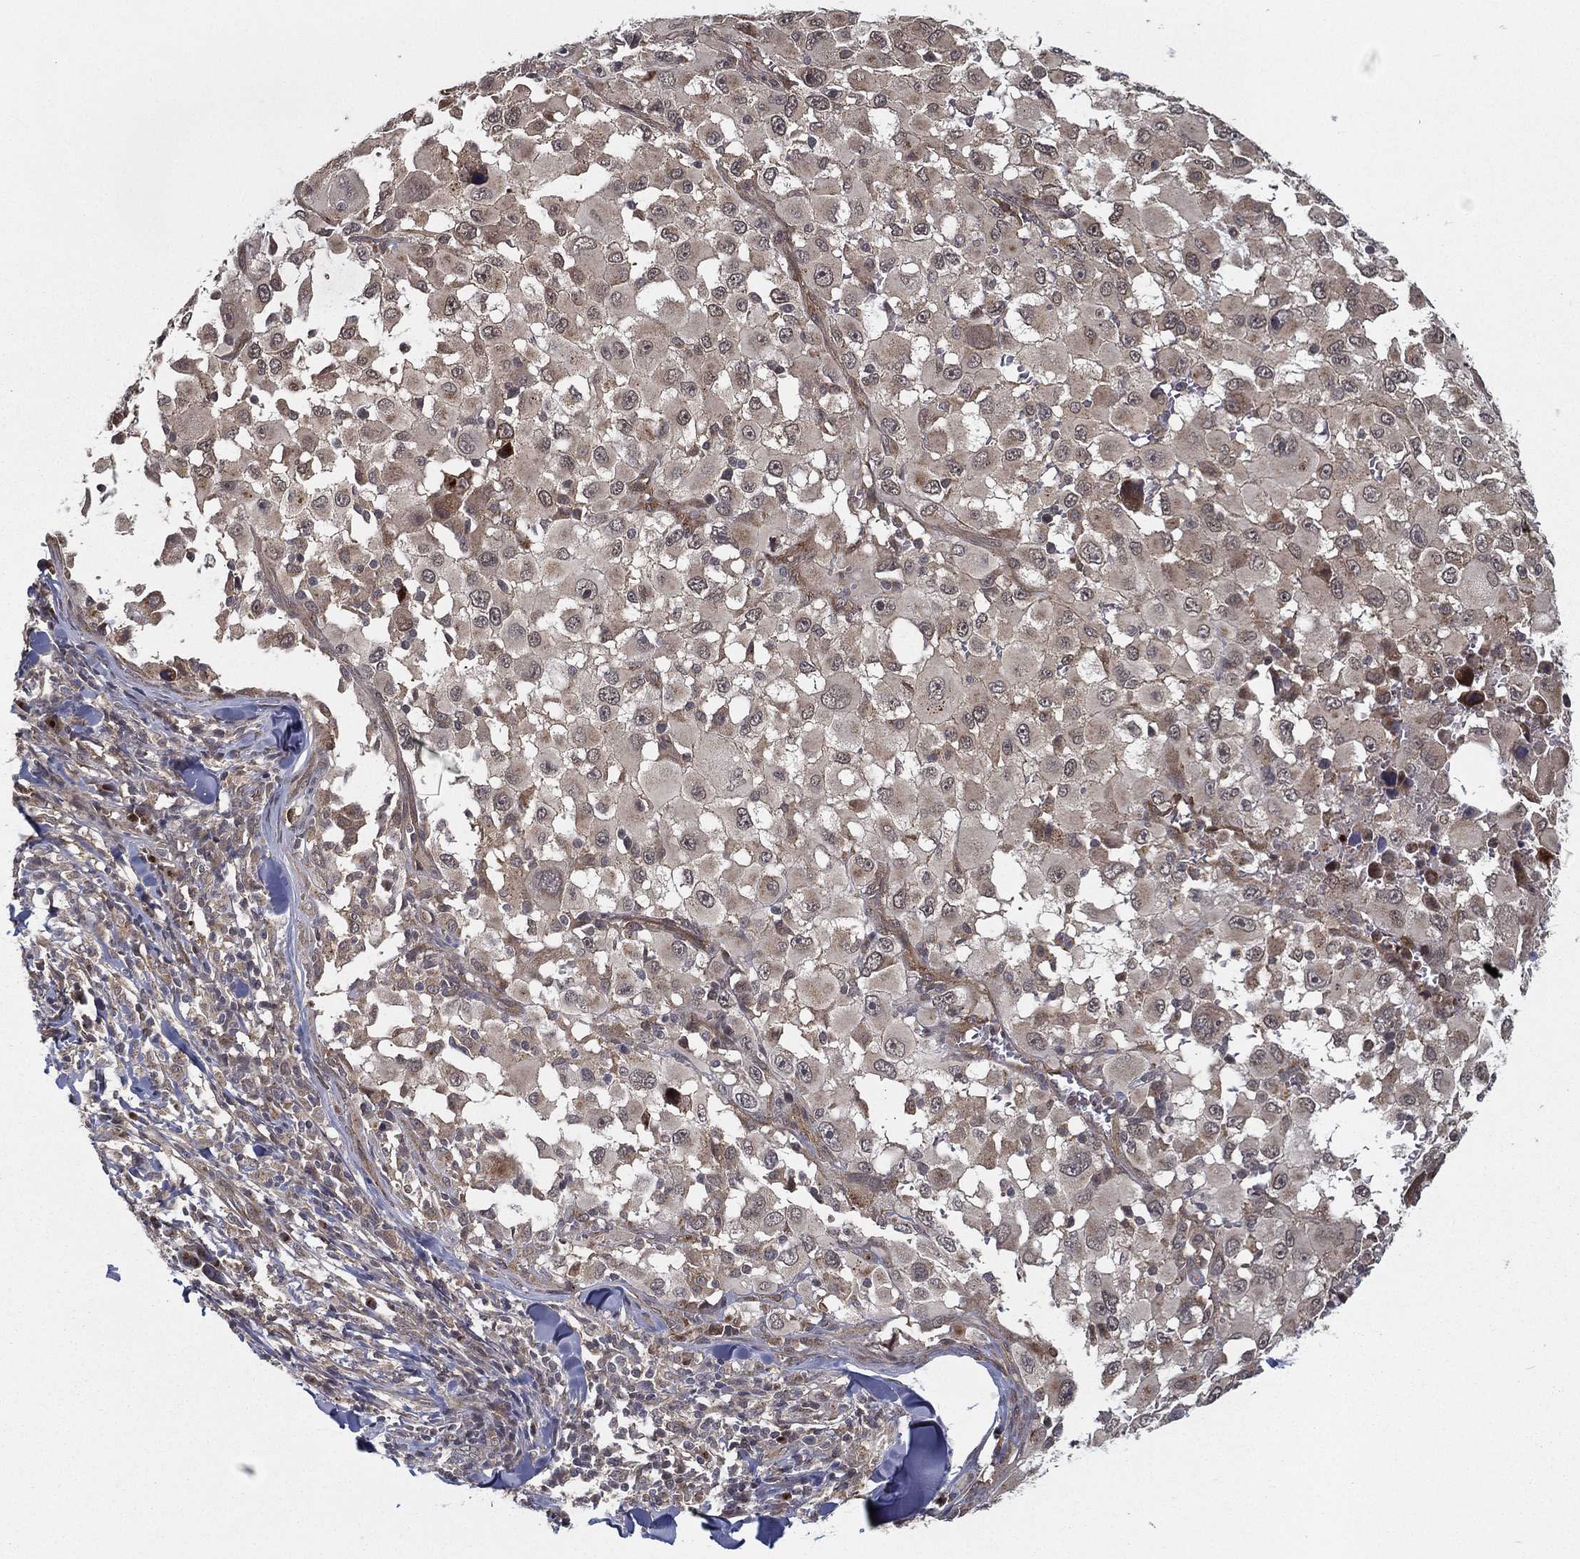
{"staining": {"intensity": "weak", "quantity": "<25%", "location": "cytoplasmic/membranous"}, "tissue": "melanoma", "cell_type": "Tumor cells", "image_type": "cancer", "snomed": [{"axis": "morphology", "description": "Malignant melanoma, Metastatic site"}, {"axis": "topography", "description": "Lymph node"}], "caption": "A micrograph of human malignant melanoma (metastatic site) is negative for staining in tumor cells. The staining is performed using DAB brown chromogen with nuclei counter-stained in using hematoxylin.", "gene": "UACA", "patient": {"sex": "male", "age": 50}}